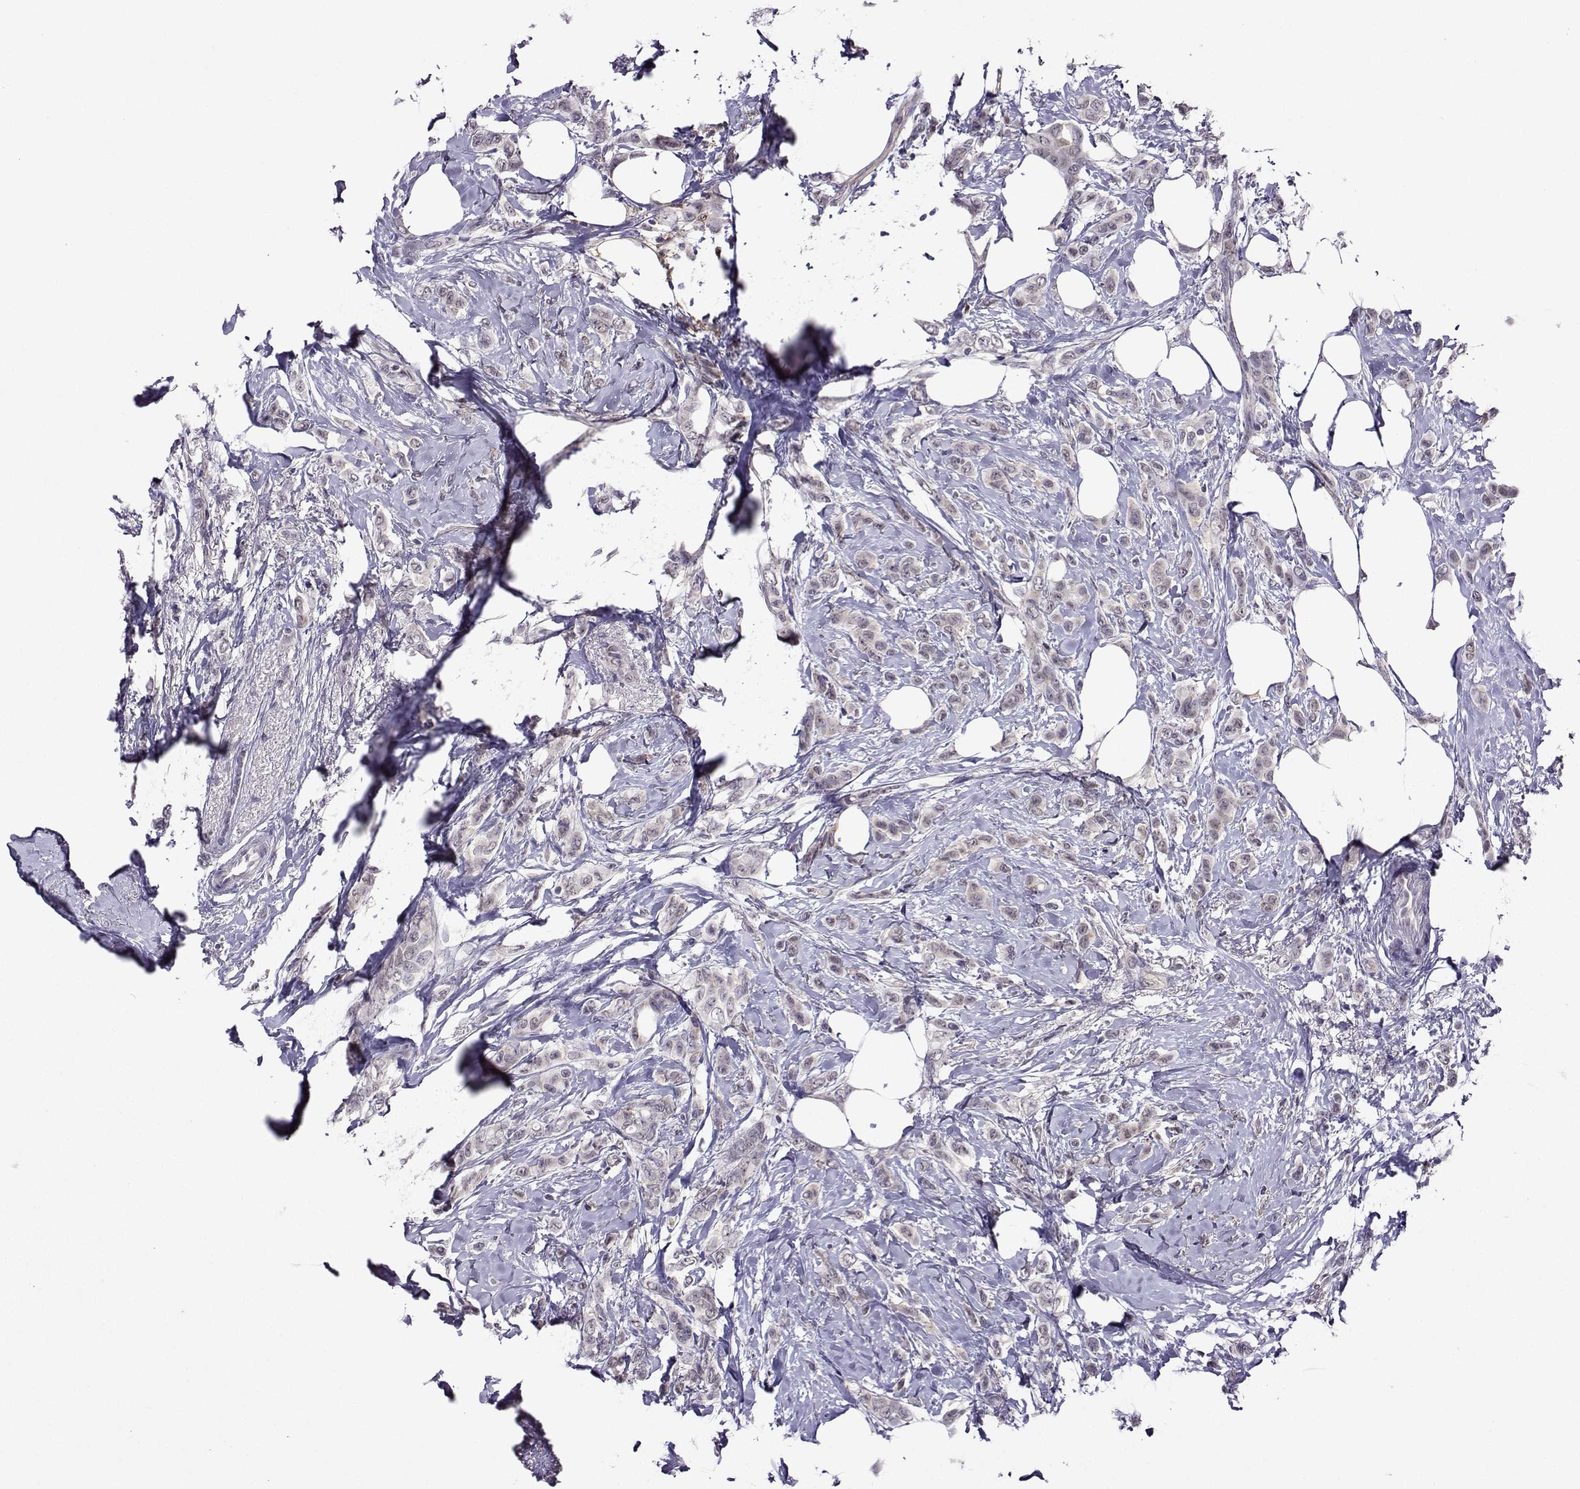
{"staining": {"intensity": "negative", "quantity": "none", "location": "none"}, "tissue": "breast cancer", "cell_type": "Tumor cells", "image_type": "cancer", "snomed": [{"axis": "morphology", "description": "Lobular carcinoma"}, {"axis": "topography", "description": "Breast"}], "caption": "DAB (3,3'-diaminobenzidine) immunohistochemical staining of human breast cancer shows no significant expression in tumor cells.", "gene": "DDX20", "patient": {"sex": "female", "age": 66}}